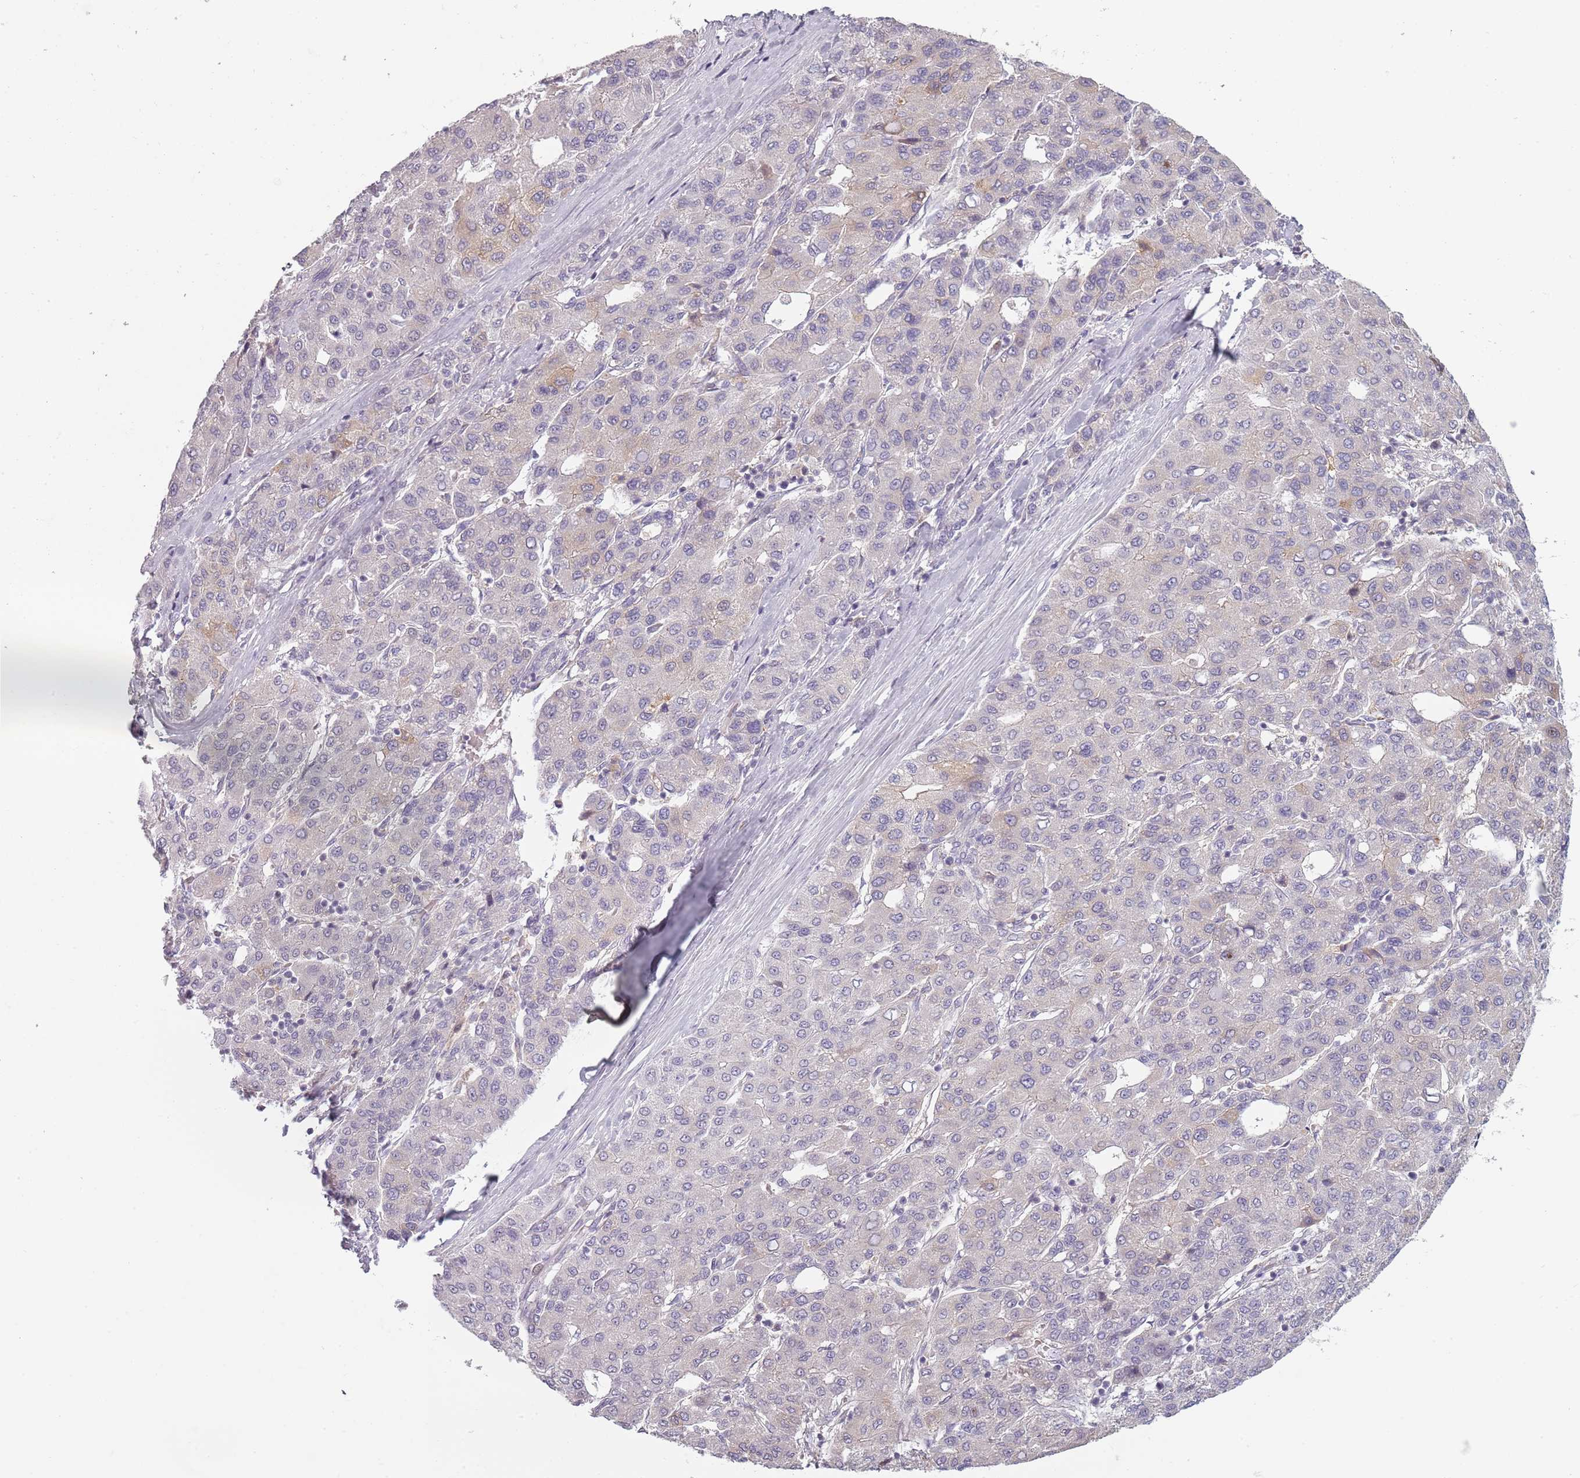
{"staining": {"intensity": "negative", "quantity": "none", "location": "none"}, "tissue": "liver cancer", "cell_type": "Tumor cells", "image_type": "cancer", "snomed": [{"axis": "morphology", "description": "Carcinoma, Hepatocellular, NOS"}, {"axis": "topography", "description": "Liver"}], "caption": "This is an immunohistochemistry image of human liver cancer. There is no expression in tumor cells.", "gene": "CC2D2B", "patient": {"sex": "male", "age": 65}}